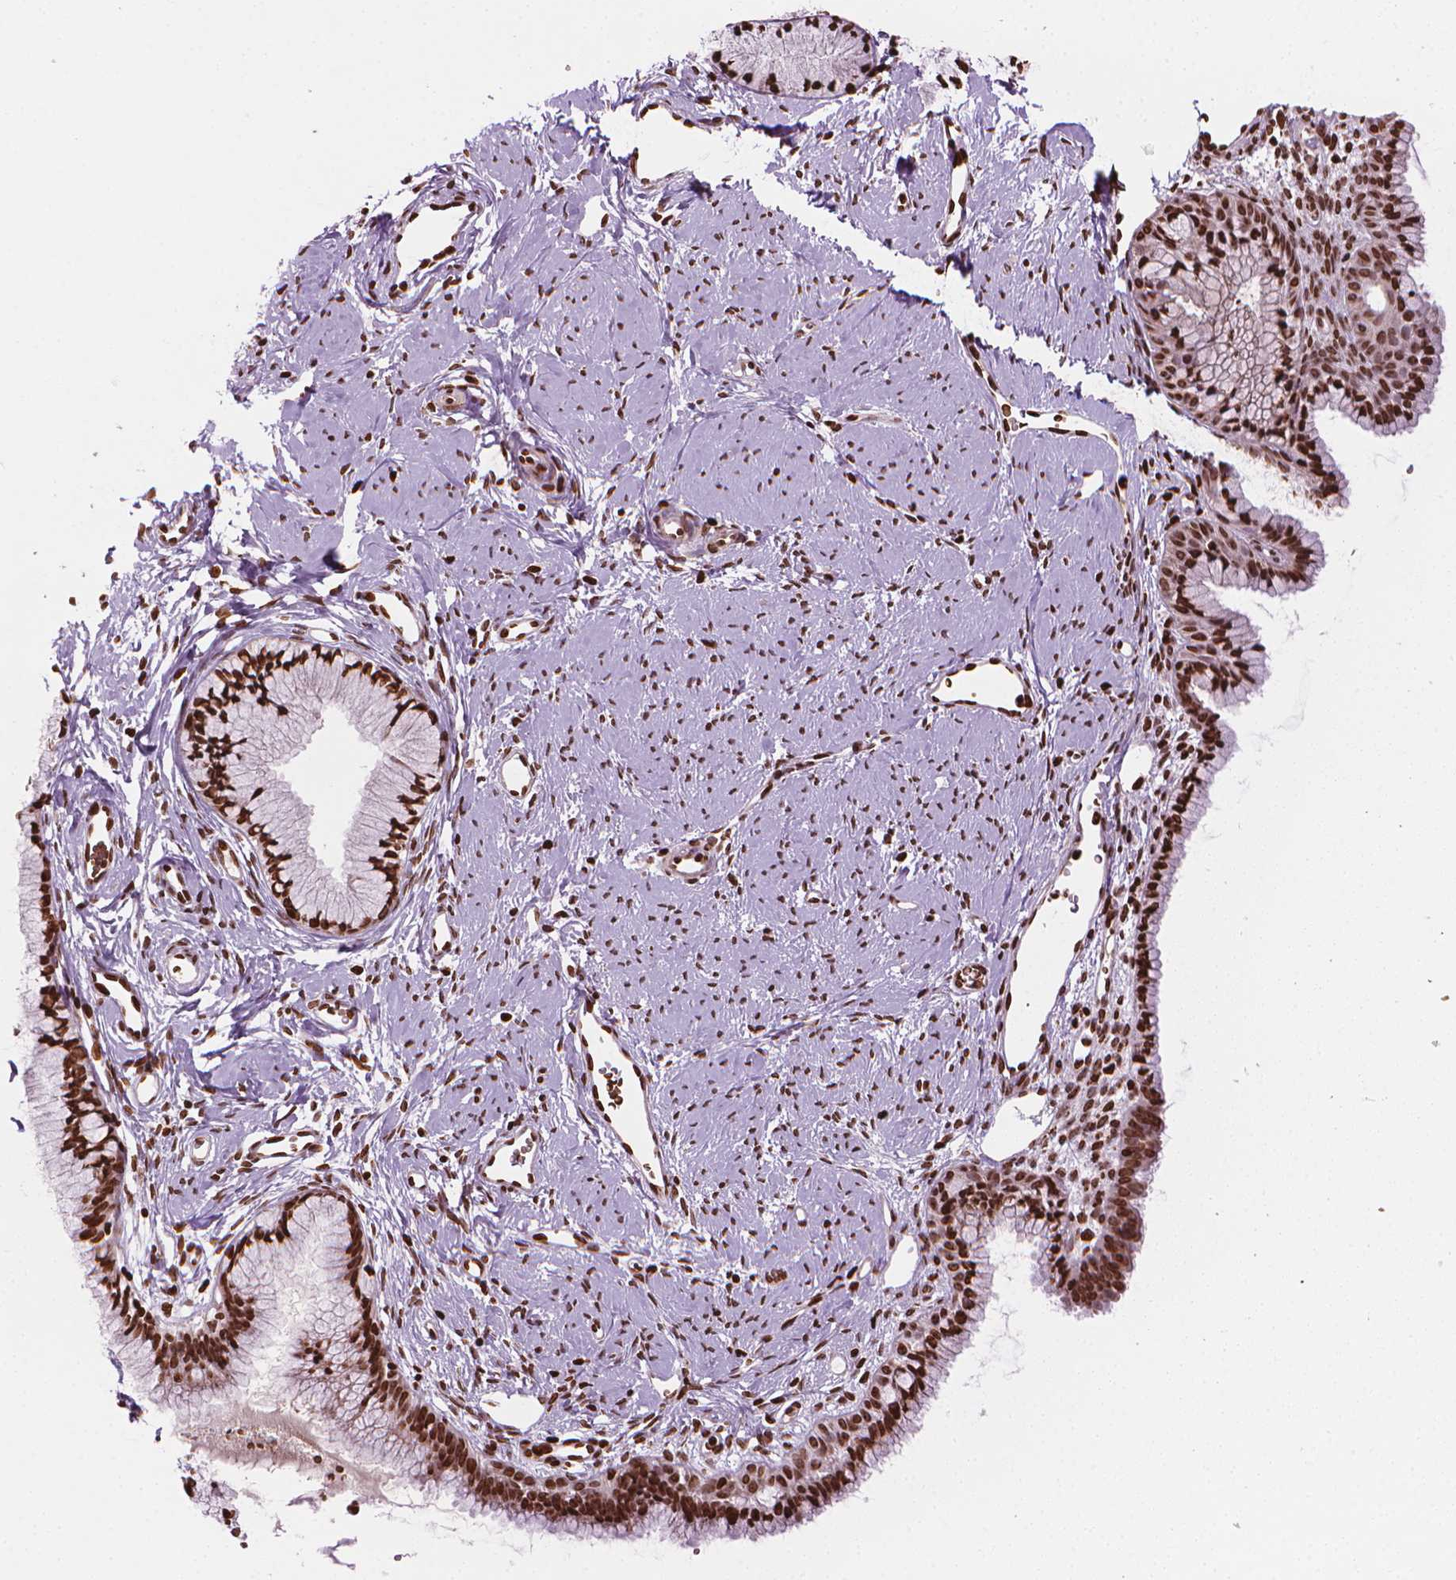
{"staining": {"intensity": "strong", "quantity": ">75%", "location": "nuclear"}, "tissue": "cervix", "cell_type": "Glandular cells", "image_type": "normal", "snomed": [{"axis": "morphology", "description": "Normal tissue, NOS"}, {"axis": "topography", "description": "Cervix"}], "caption": "A high-resolution image shows immunohistochemistry staining of unremarkable cervix, which exhibits strong nuclear positivity in approximately >75% of glandular cells.", "gene": "PIP4K2A", "patient": {"sex": "female", "age": 40}}